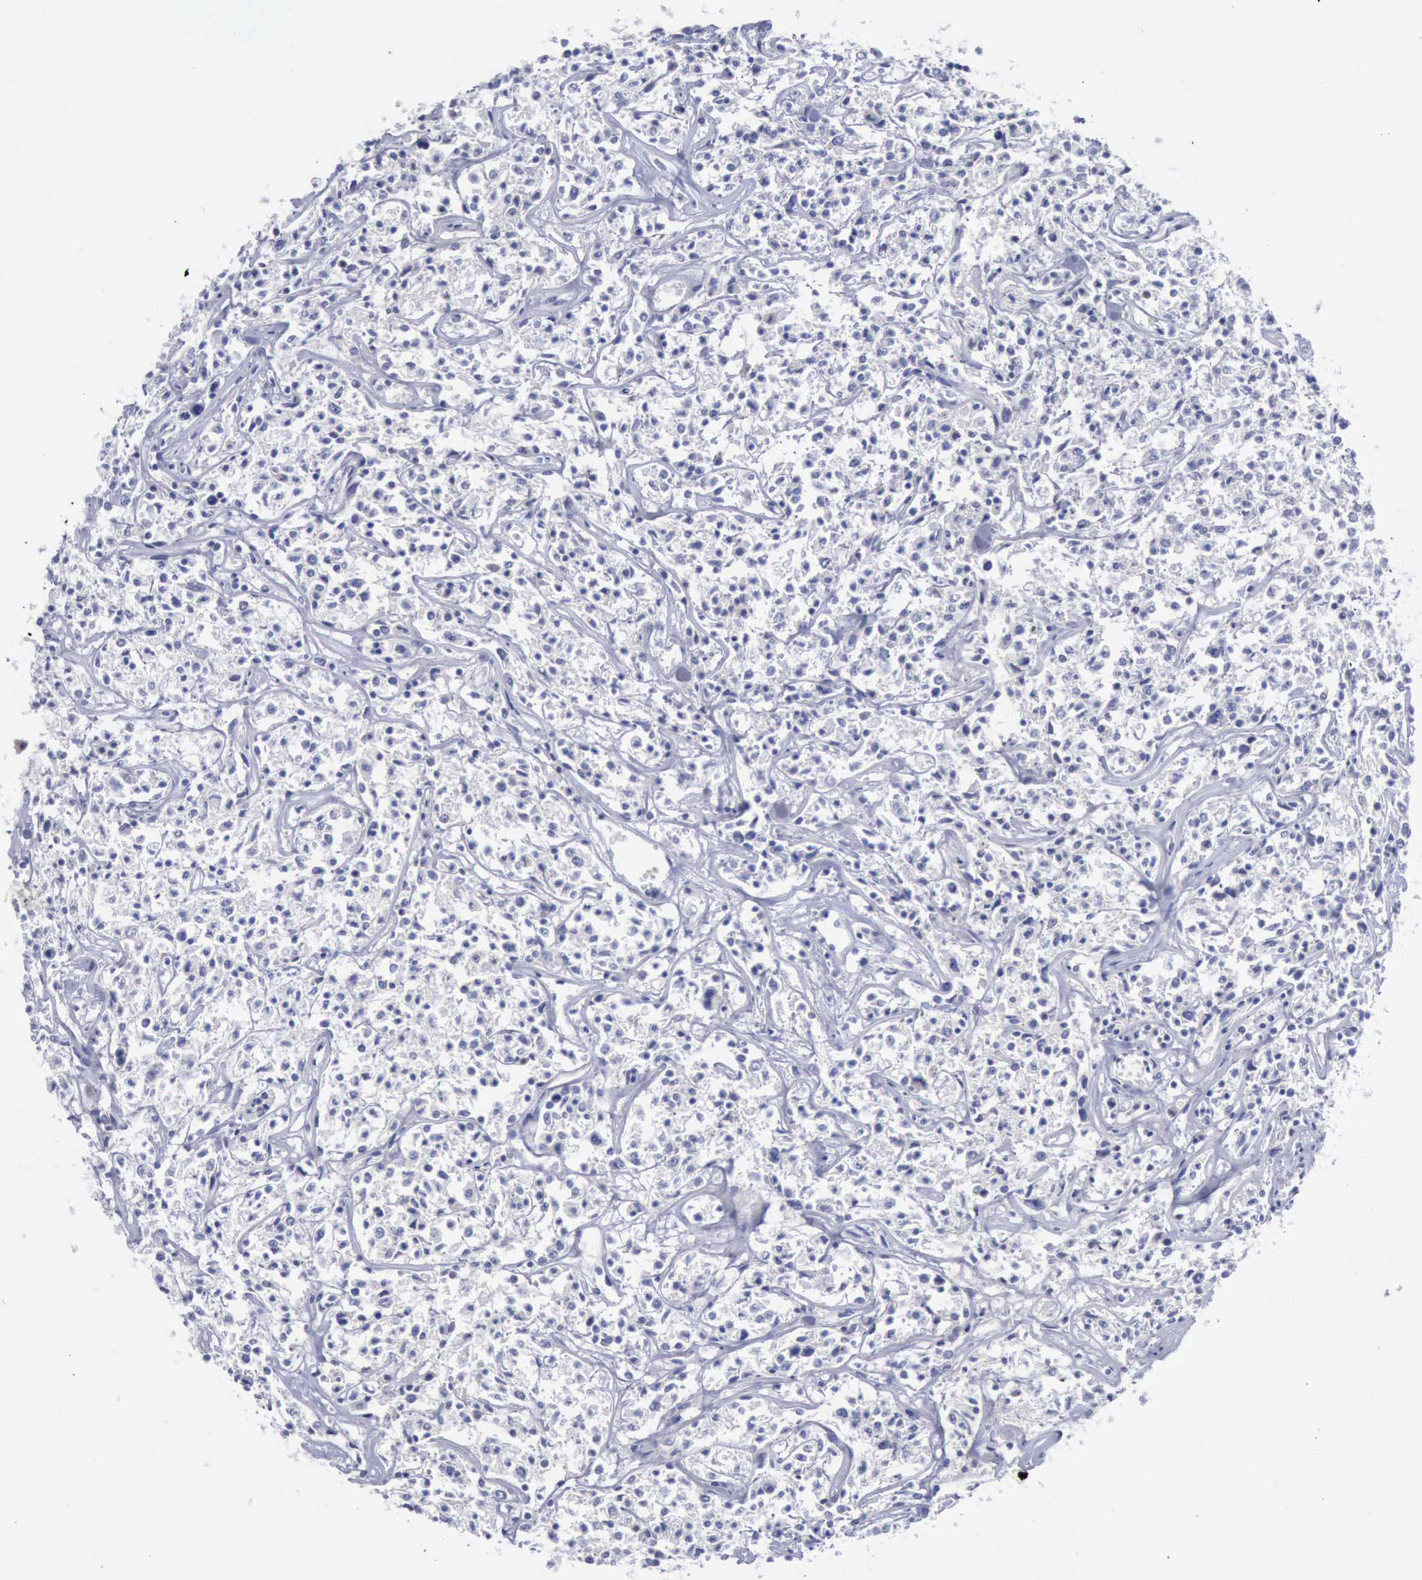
{"staining": {"intensity": "negative", "quantity": "none", "location": "none"}, "tissue": "lymphoma", "cell_type": "Tumor cells", "image_type": "cancer", "snomed": [{"axis": "morphology", "description": "Malignant lymphoma, non-Hodgkin's type, Low grade"}, {"axis": "topography", "description": "Small intestine"}], "caption": "The histopathology image exhibits no significant positivity in tumor cells of lymphoma. (DAB (3,3'-diaminobenzidine) immunohistochemistry (IHC) with hematoxylin counter stain).", "gene": "SATB2", "patient": {"sex": "female", "age": 59}}